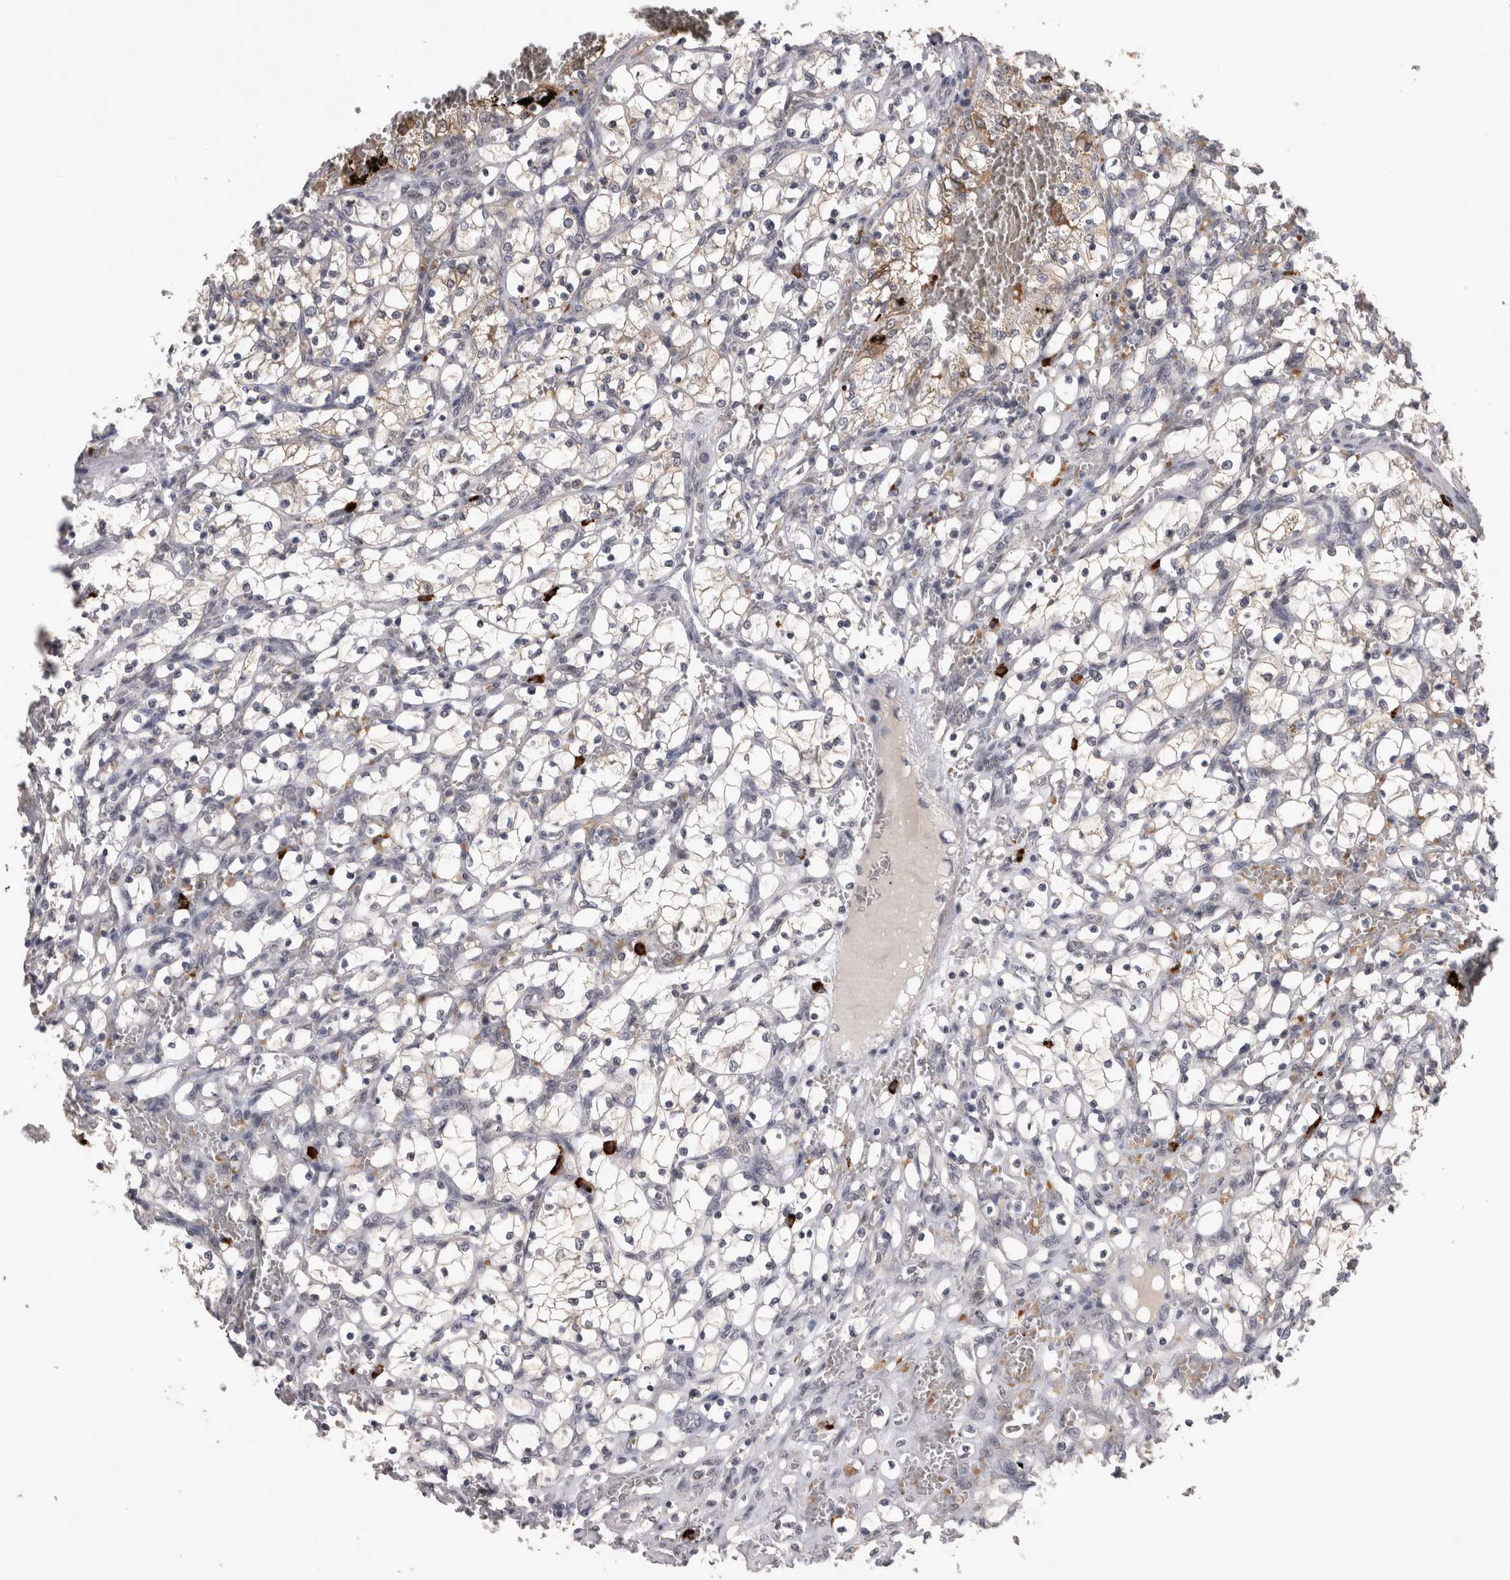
{"staining": {"intensity": "negative", "quantity": "none", "location": "none"}, "tissue": "renal cancer", "cell_type": "Tumor cells", "image_type": "cancer", "snomed": [{"axis": "morphology", "description": "Adenocarcinoma, NOS"}, {"axis": "topography", "description": "Kidney"}], "caption": "High magnification brightfield microscopy of renal cancer (adenocarcinoma) stained with DAB (brown) and counterstained with hematoxylin (blue): tumor cells show no significant expression.", "gene": "PEBP4", "patient": {"sex": "female", "age": 69}}